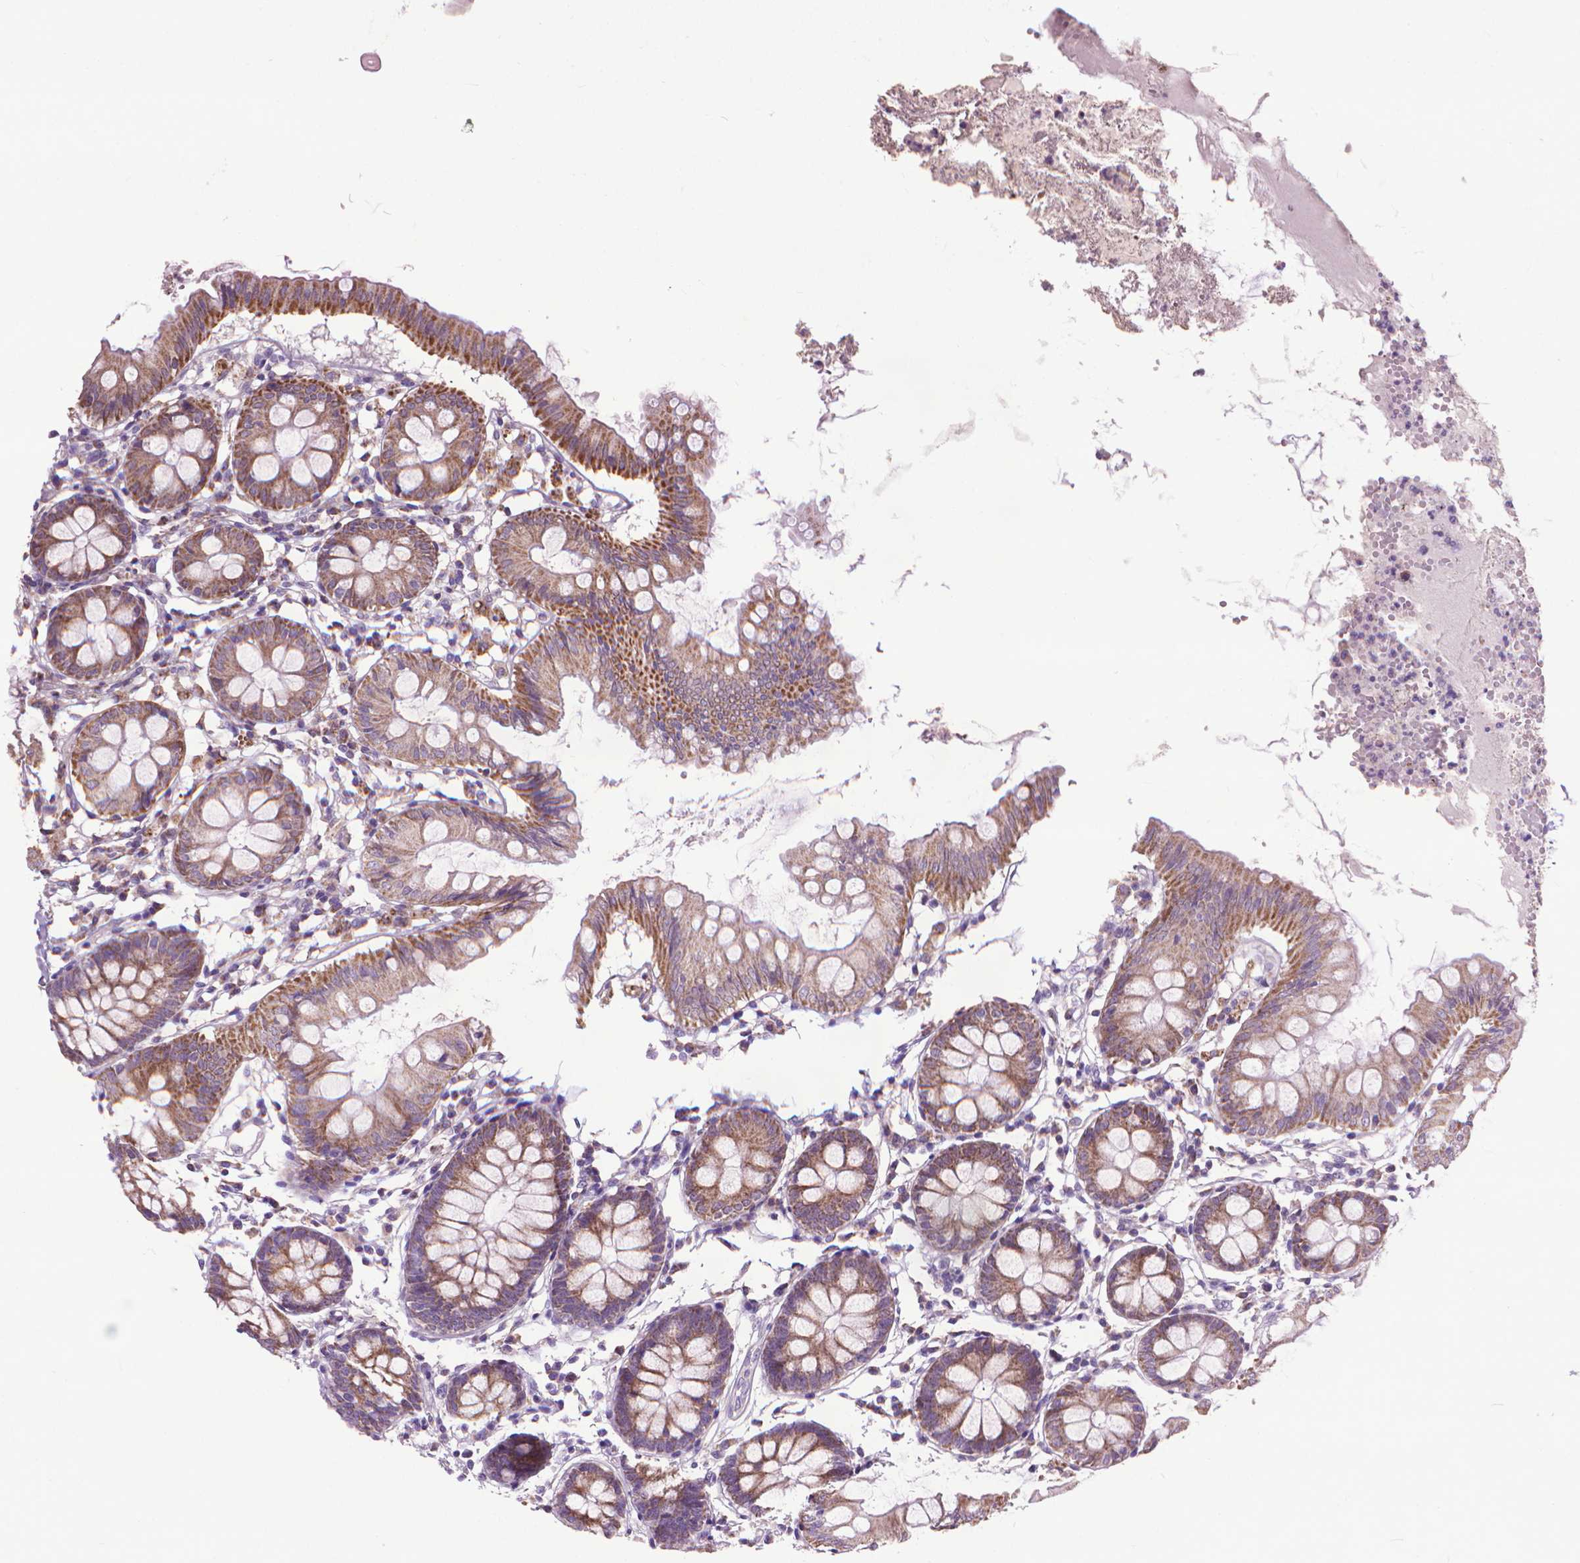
{"staining": {"intensity": "negative", "quantity": "none", "location": "none"}, "tissue": "colon", "cell_type": "Endothelial cells", "image_type": "normal", "snomed": [{"axis": "morphology", "description": "Normal tissue, NOS"}, {"axis": "topography", "description": "Colon"}], "caption": "The immunohistochemistry (IHC) photomicrograph has no significant expression in endothelial cells of colon. The staining was performed using DAB (3,3'-diaminobenzidine) to visualize the protein expression in brown, while the nuclei were stained in blue with hematoxylin (Magnification: 20x).", "gene": "VDAC1", "patient": {"sex": "female", "age": 84}}